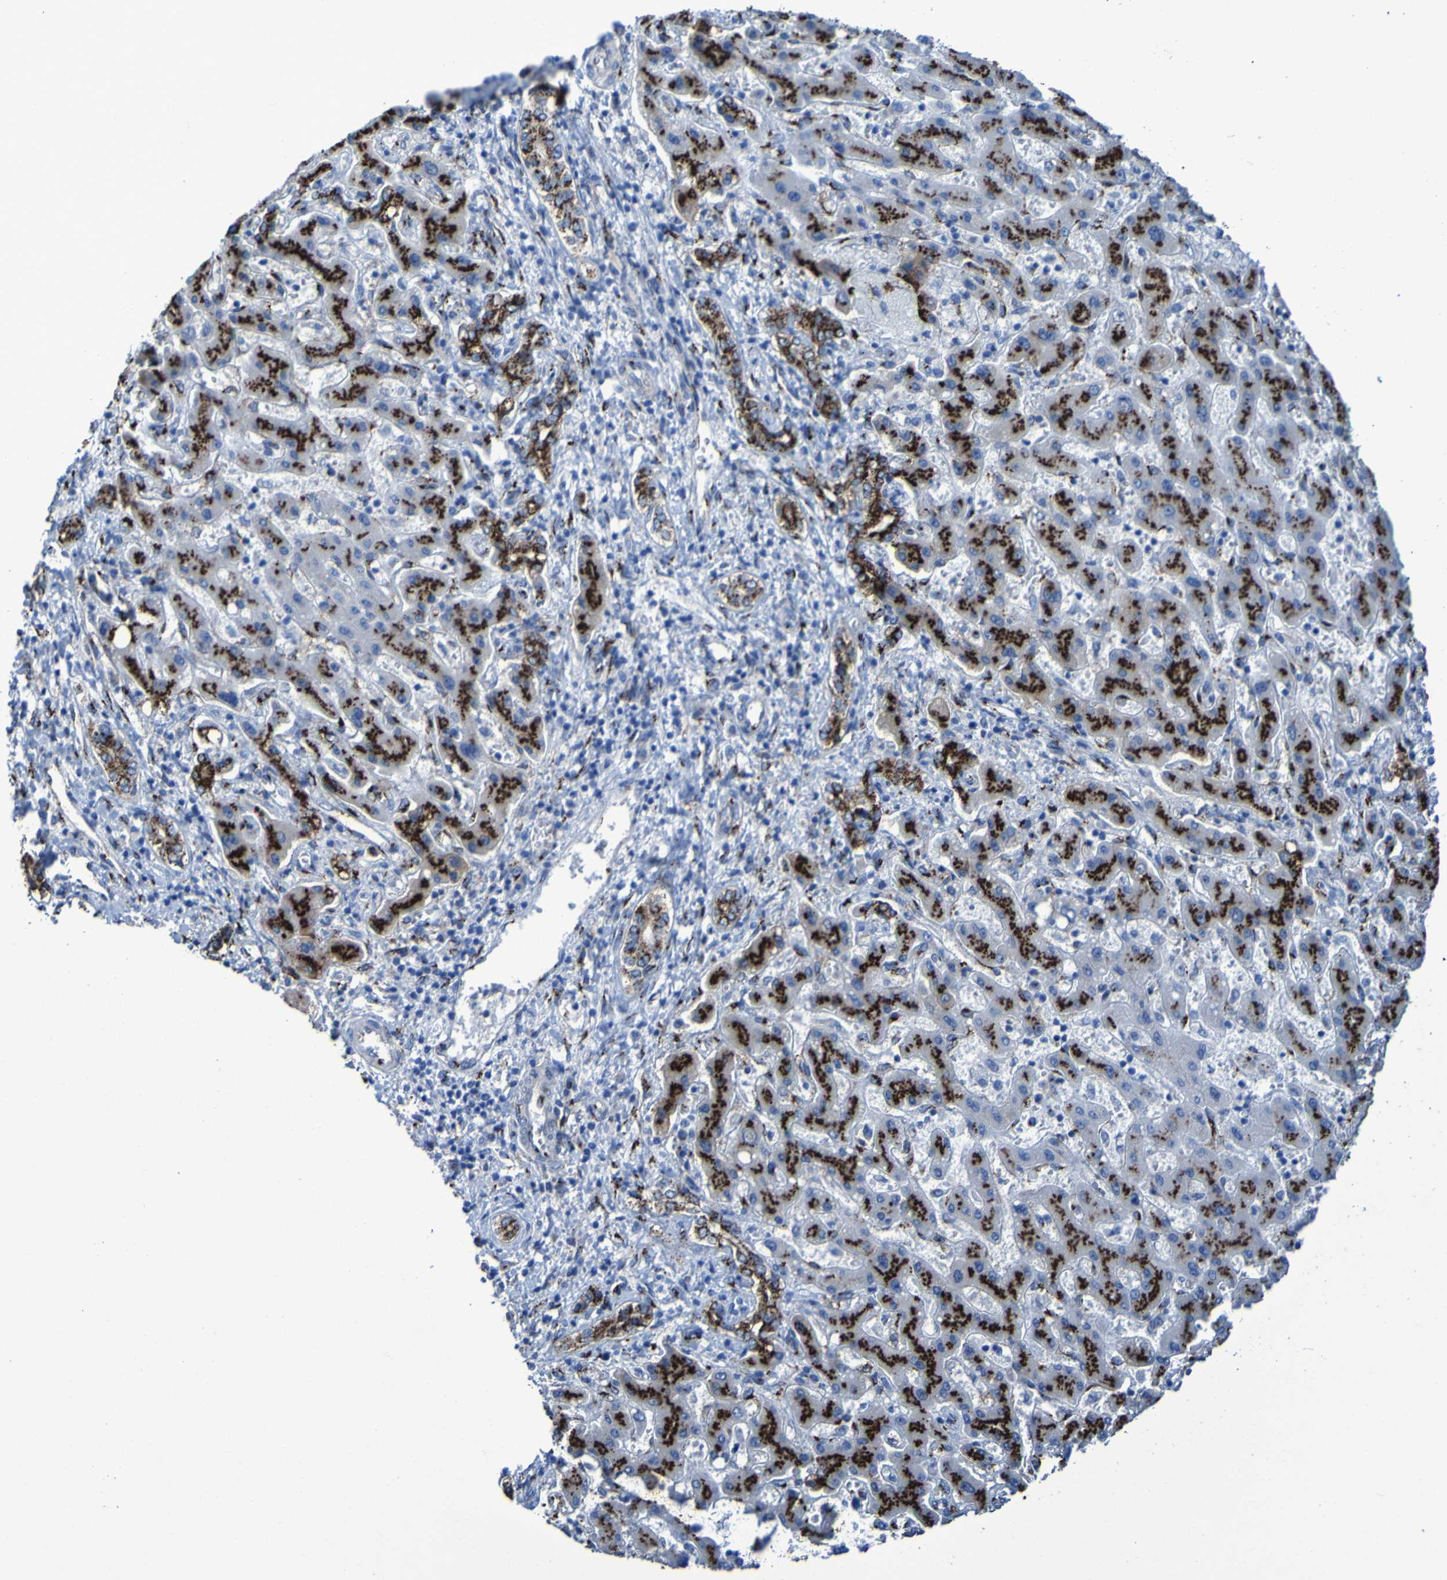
{"staining": {"intensity": "strong", "quantity": ">75%", "location": "cytoplasmic/membranous"}, "tissue": "liver cancer", "cell_type": "Tumor cells", "image_type": "cancer", "snomed": [{"axis": "morphology", "description": "Cholangiocarcinoma"}, {"axis": "topography", "description": "Liver"}], "caption": "Tumor cells show high levels of strong cytoplasmic/membranous expression in approximately >75% of cells in liver cancer (cholangiocarcinoma).", "gene": "GOLM1", "patient": {"sex": "male", "age": 50}}